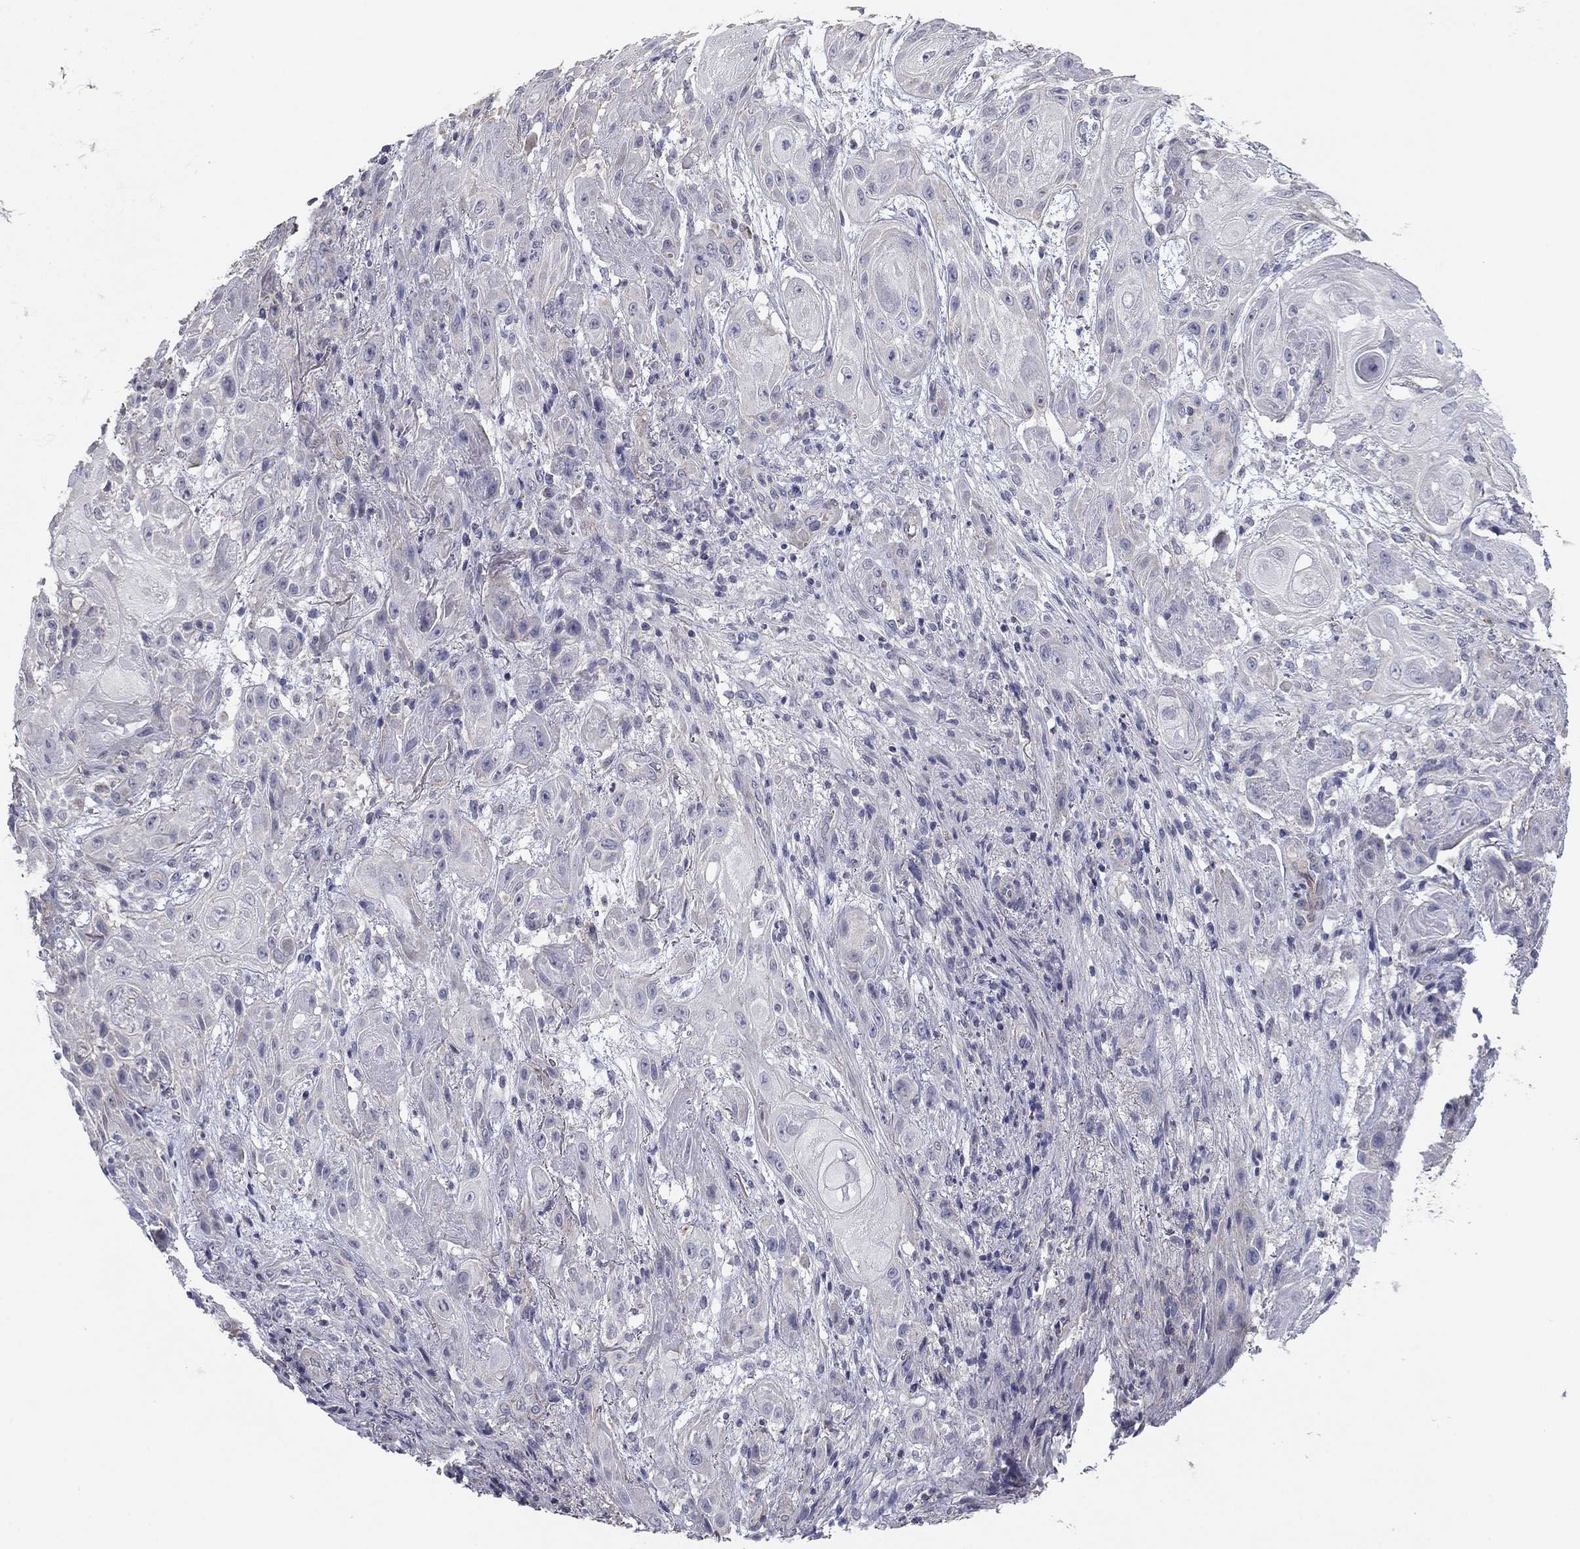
{"staining": {"intensity": "negative", "quantity": "none", "location": "none"}, "tissue": "skin cancer", "cell_type": "Tumor cells", "image_type": "cancer", "snomed": [{"axis": "morphology", "description": "Squamous cell carcinoma, NOS"}, {"axis": "topography", "description": "Skin"}], "caption": "Tumor cells are negative for brown protein staining in skin cancer. (Stains: DAB (3,3'-diaminobenzidine) IHC with hematoxylin counter stain, Microscopy: brightfield microscopy at high magnification).", "gene": "SEPTIN3", "patient": {"sex": "male", "age": 62}}